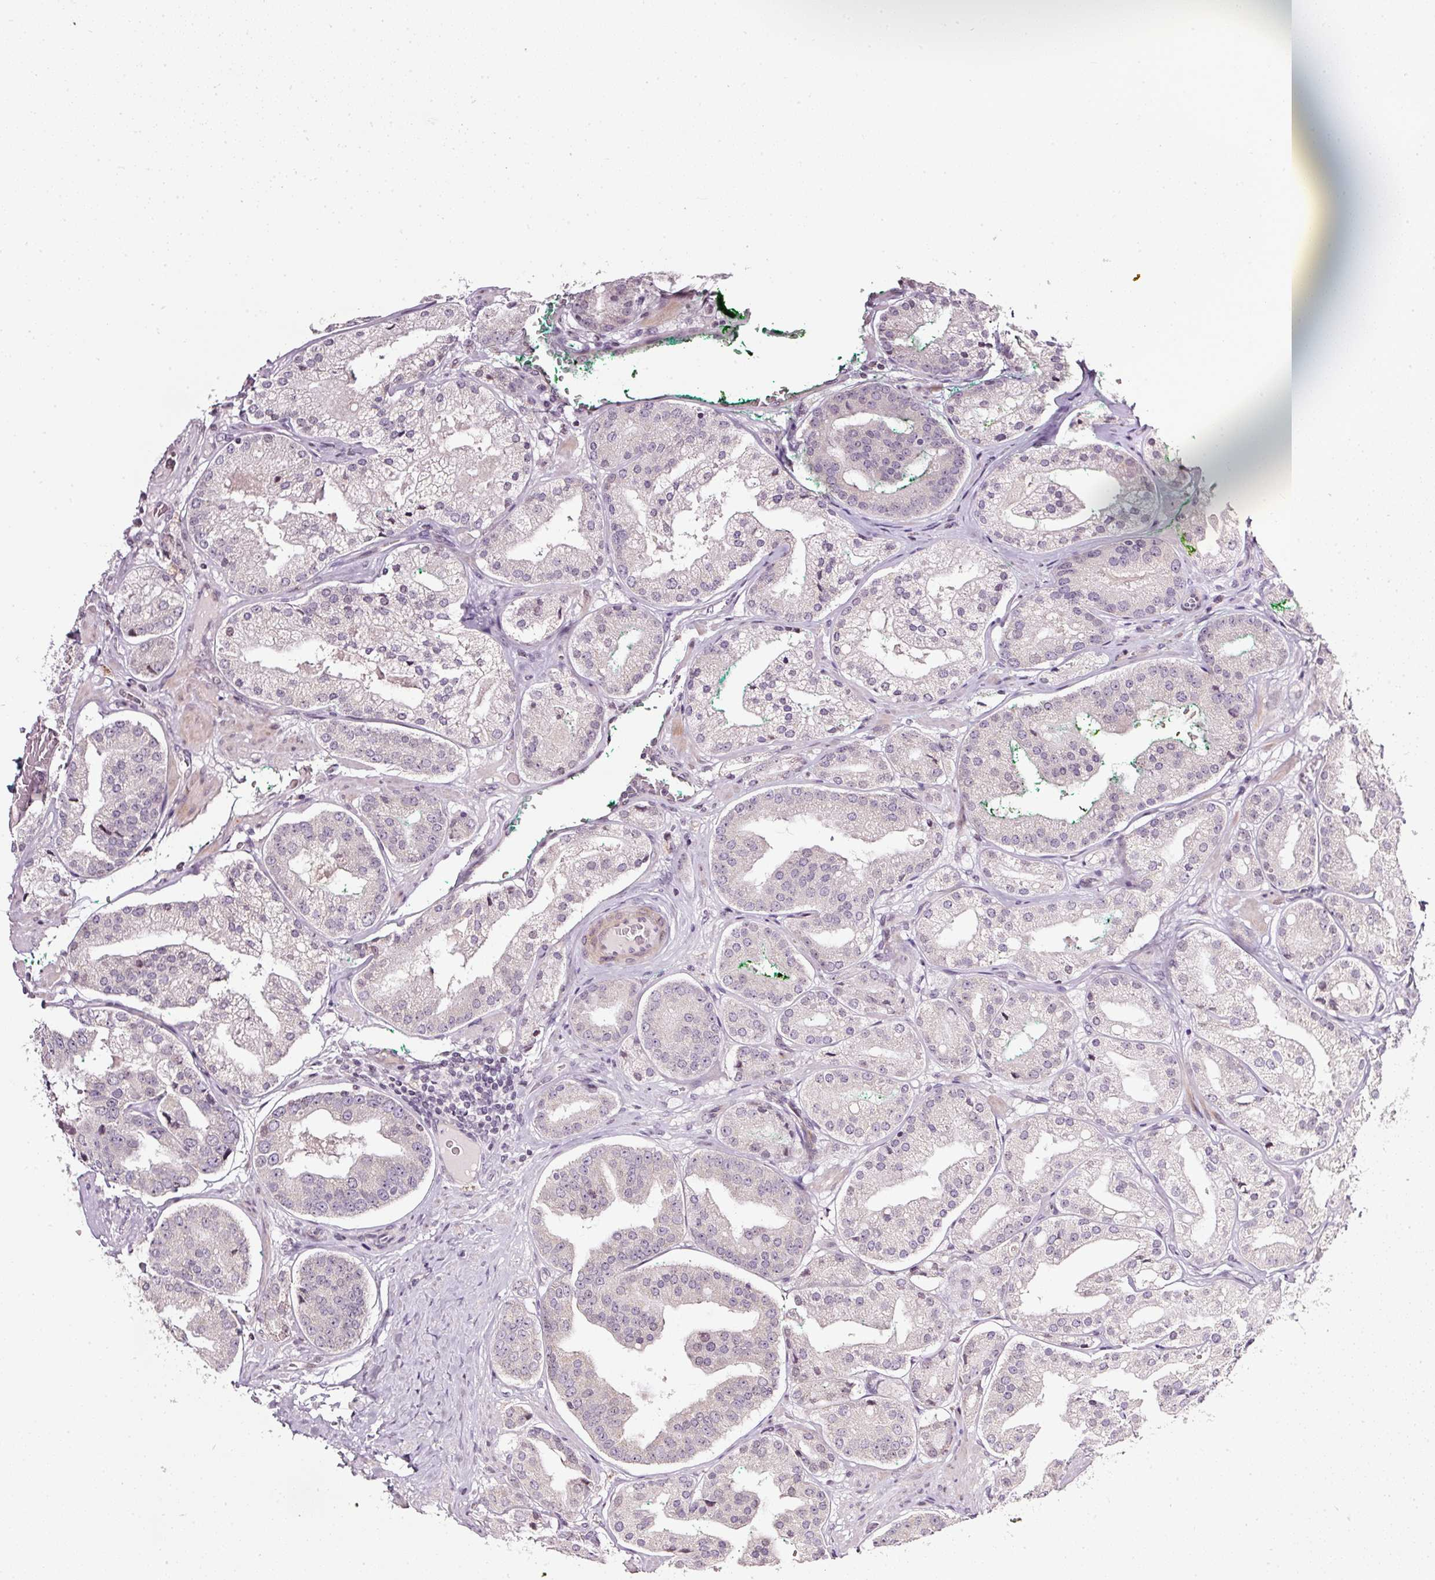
{"staining": {"intensity": "negative", "quantity": "none", "location": "none"}, "tissue": "prostate cancer", "cell_type": "Tumor cells", "image_type": "cancer", "snomed": [{"axis": "morphology", "description": "Adenocarcinoma, High grade"}, {"axis": "topography", "description": "Prostate"}], "caption": "Human high-grade adenocarcinoma (prostate) stained for a protein using immunohistochemistry displays no positivity in tumor cells.", "gene": "NRDE2", "patient": {"sex": "male", "age": 63}}